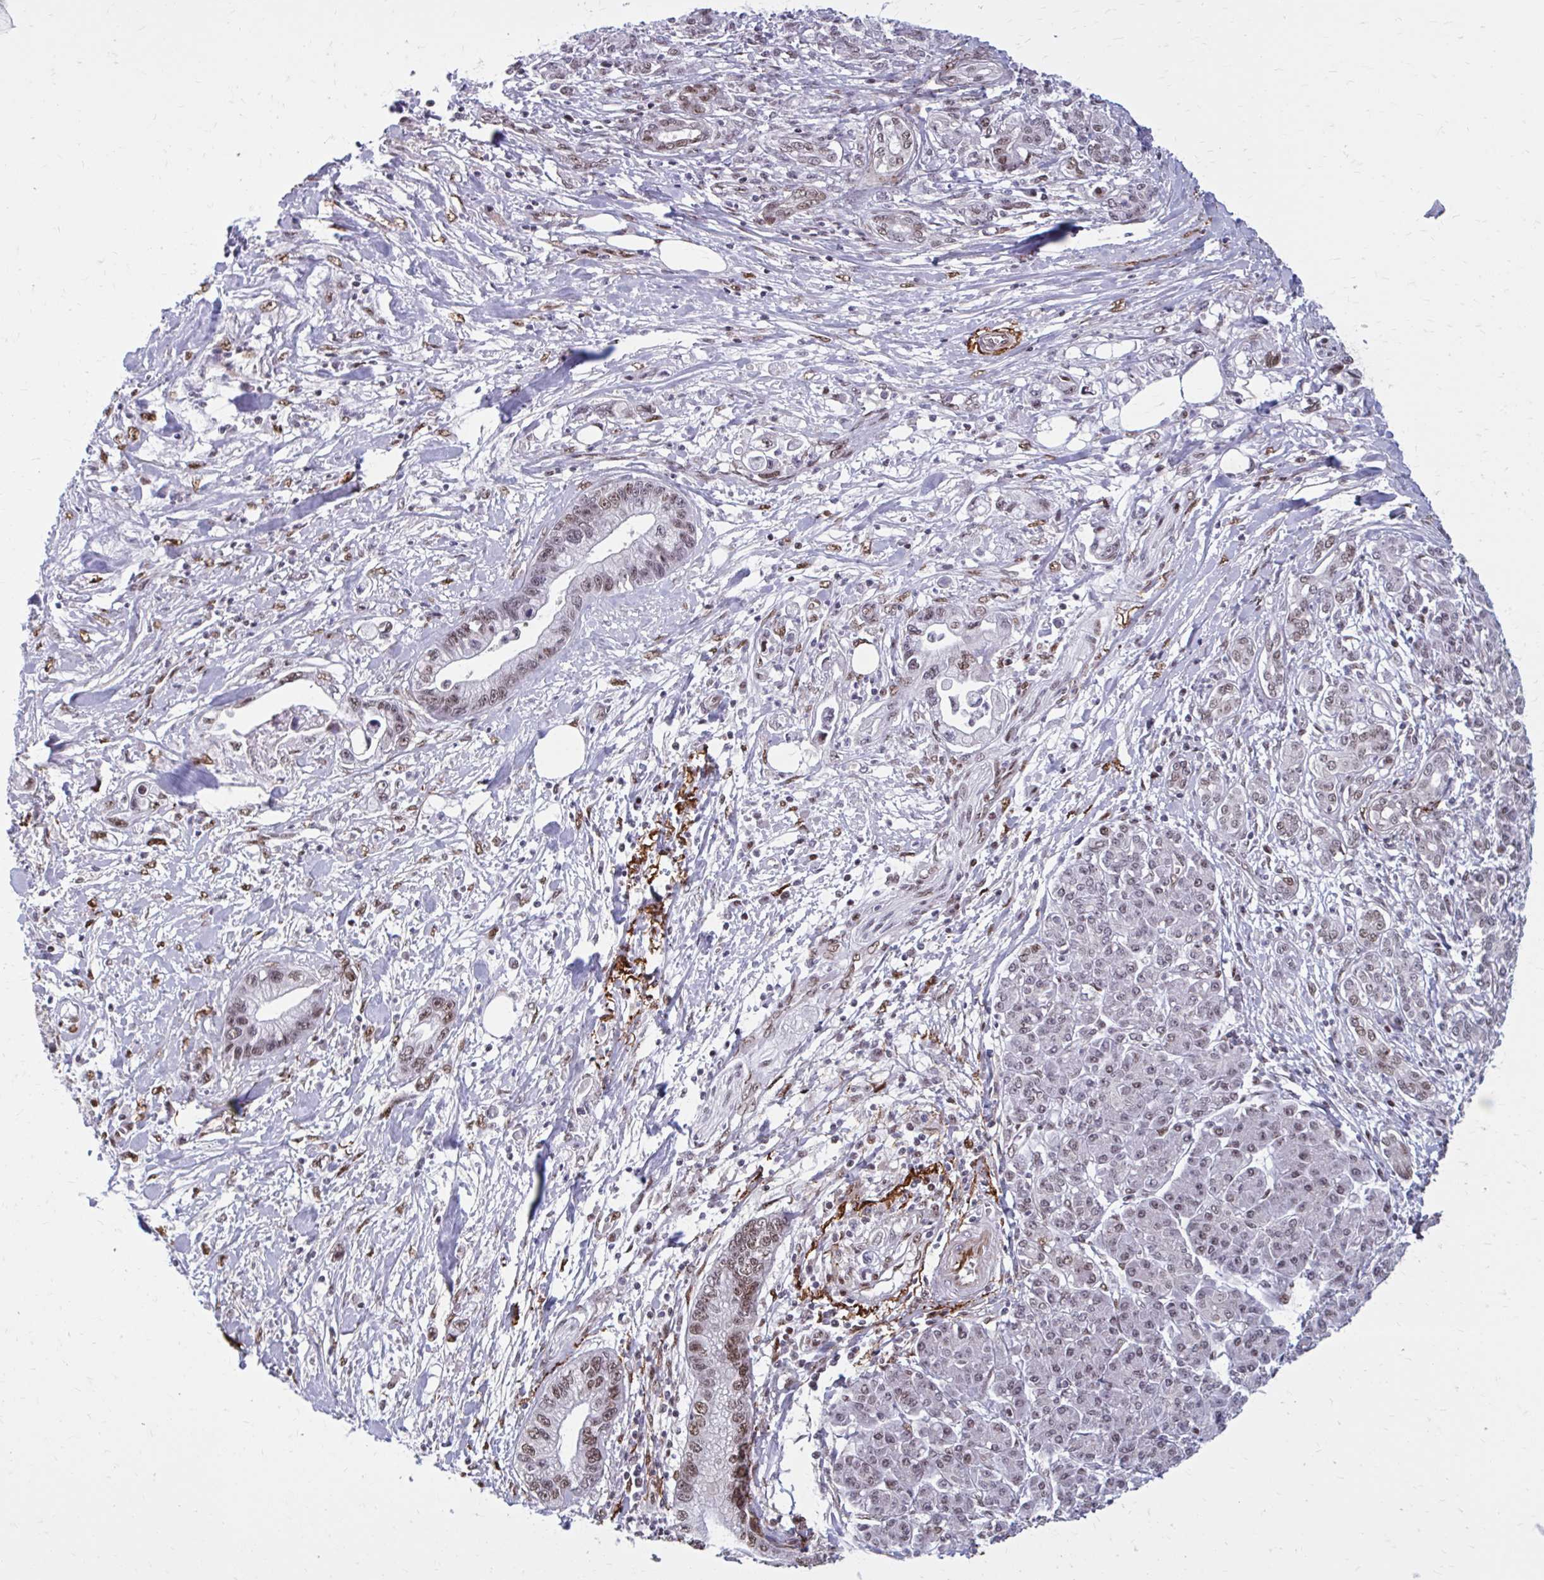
{"staining": {"intensity": "moderate", "quantity": ">75%", "location": "nuclear"}, "tissue": "pancreatic cancer", "cell_type": "Tumor cells", "image_type": "cancer", "snomed": [{"axis": "morphology", "description": "Adenocarcinoma, NOS"}, {"axis": "topography", "description": "Pancreas"}], "caption": "Brown immunohistochemical staining in human adenocarcinoma (pancreatic) exhibits moderate nuclear staining in approximately >75% of tumor cells. (DAB (3,3'-diaminobenzidine) IHC with brightfield microscopy, high magnification).", "gene": "PSME4", "patient": {"sex": "male", "age": 61}}